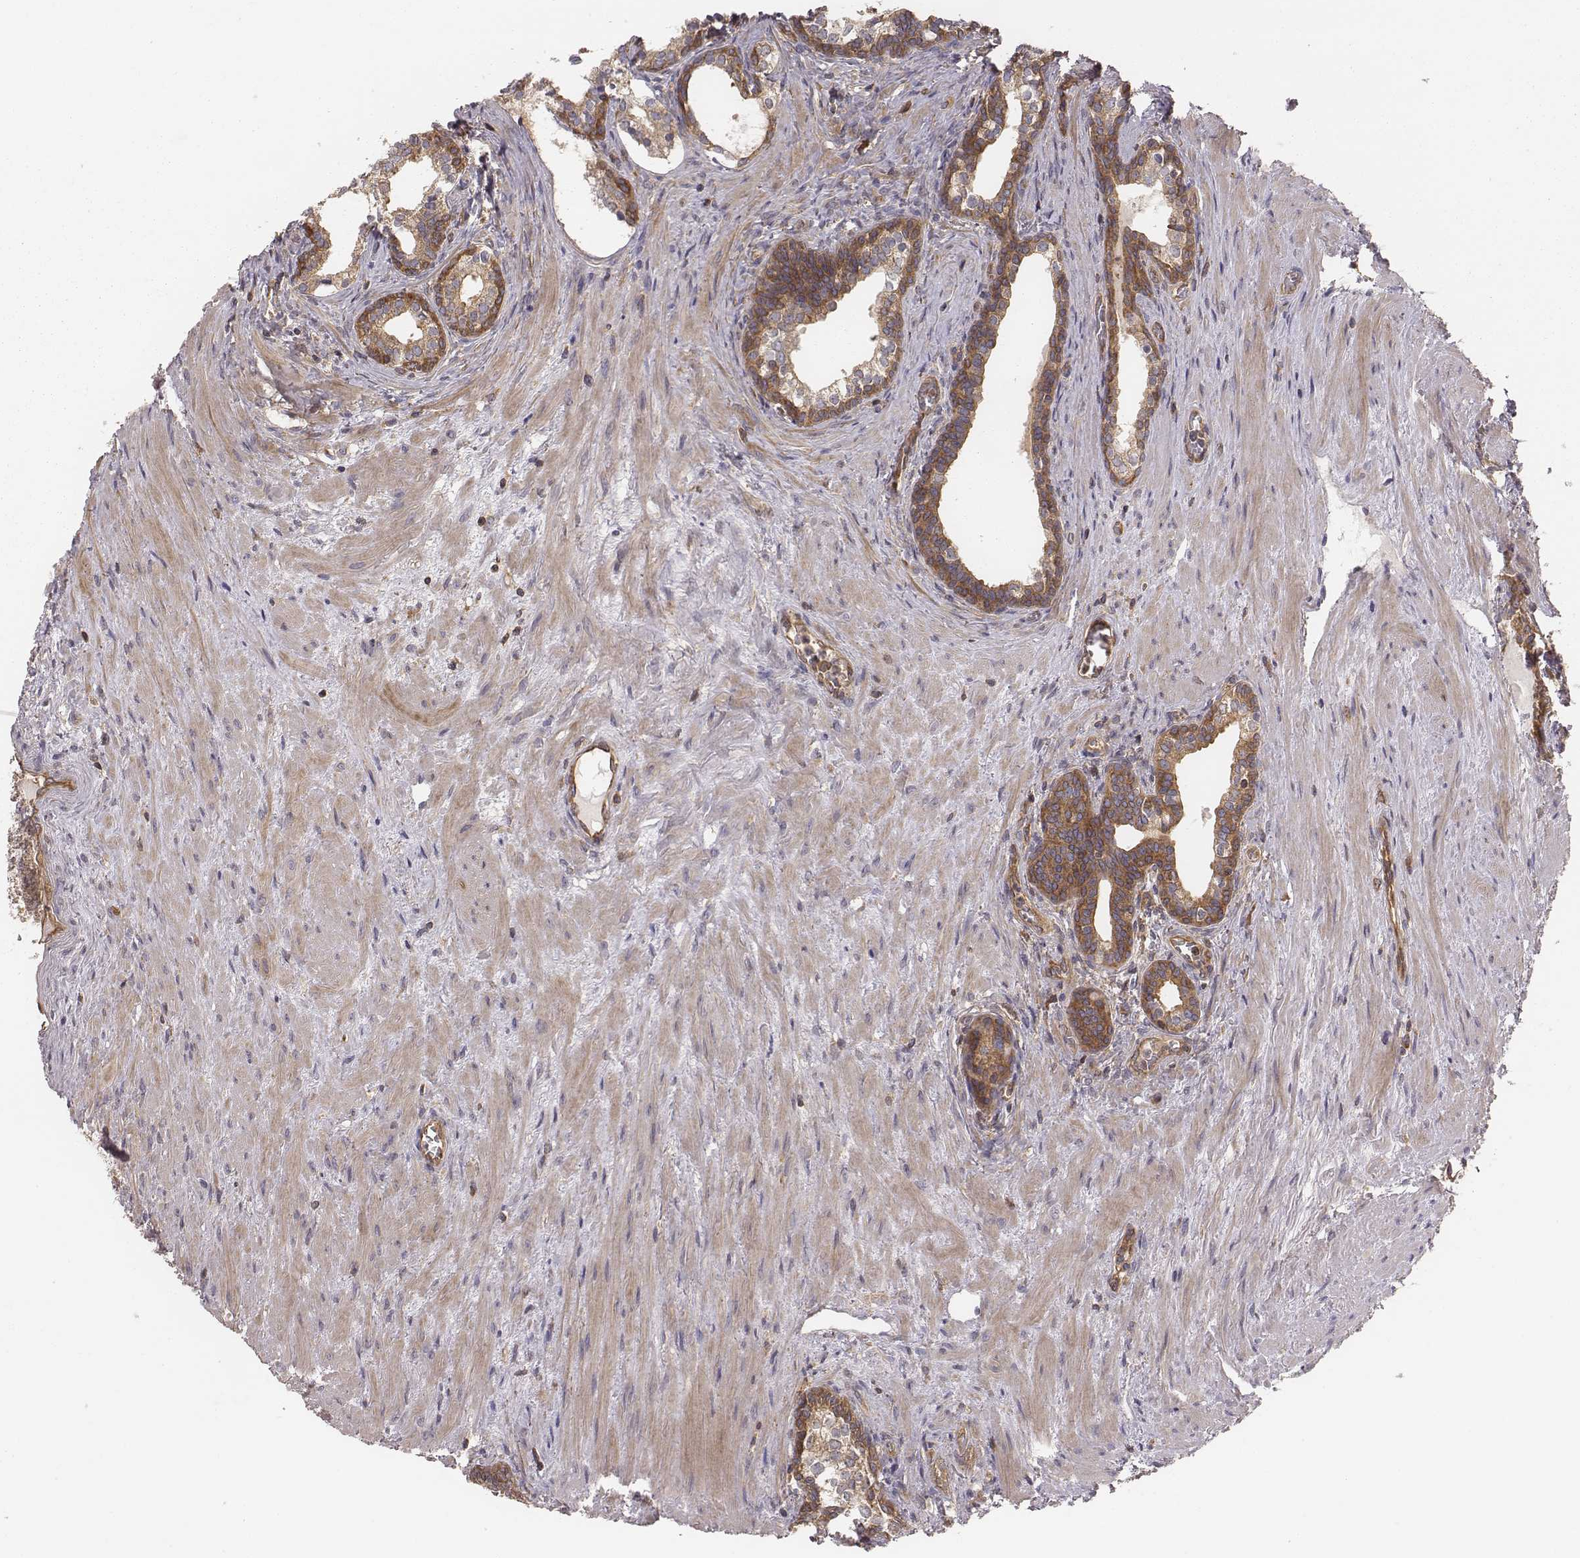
{"staining": {"intensity": "moderate", "quantity": ">75%", "location": "cytoplasmic/membranous"}, "tissue": "prostate cancer", "cell_type": "Tumor cells", "image_type": "cancer", "snomed": [{"axis": "morphology", "description": "Adenocarcinoma, NOS"}, {"axis": "morphology", "description": "Adenocarcinoma, High grade"}, {"axis": "topography", "description": "Prostate"}], "caption": "Prostate adenocarcinoma (high-grade) stained with a brown dye displays moderate cytoplasmic/membranous positive staining in about >75% of tumor cells.", "gene": "CAD", "patient": {"sex": "male", "age": 61}}